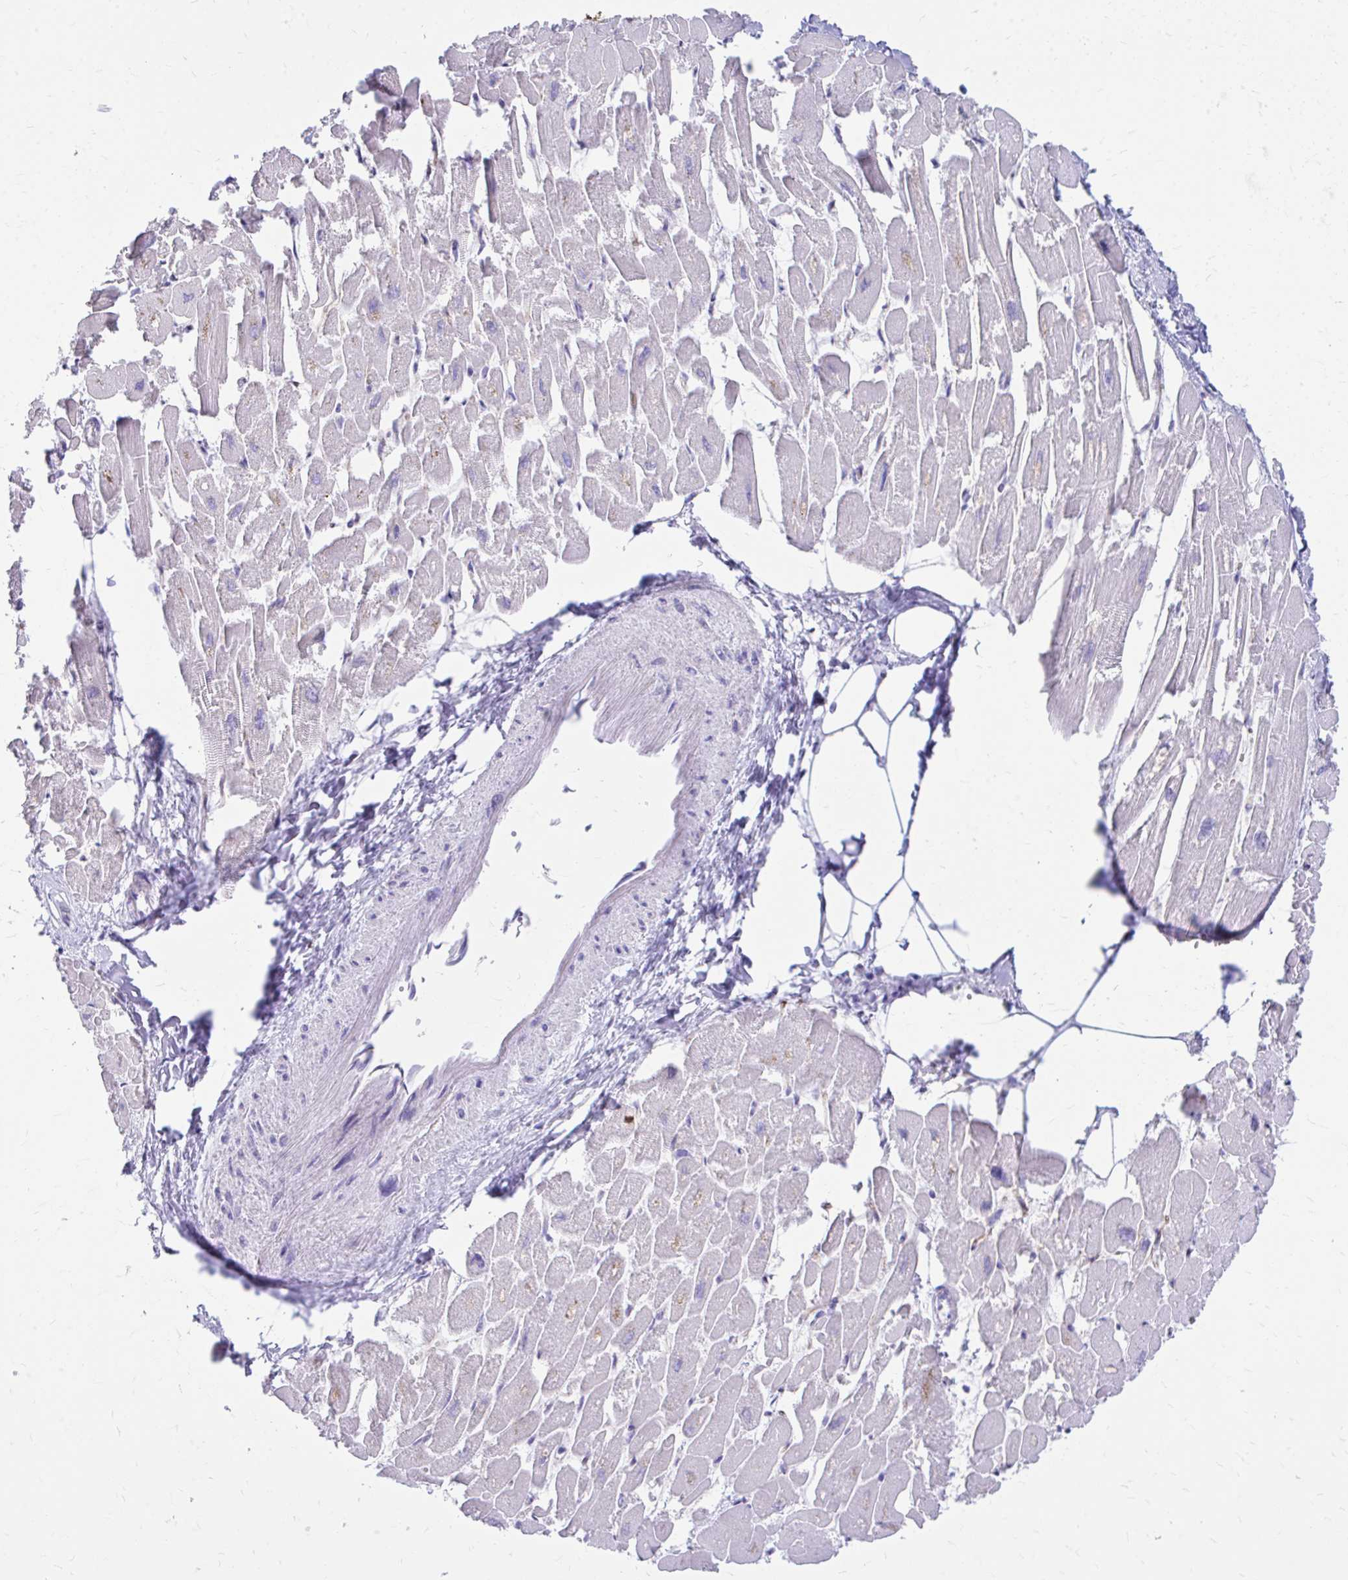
{"staining": {"intensity": "negative", "quantity": "none", "location": "none"}, "tissue": "heart muscle", "cell_type": "Cardiomyocytes", "image_type": "normal", "snomed": [{"axis": "morphology", "description": "Normal tissue, NOS"}, {"axis": "topography", "description": "Heart"}], "caption": "This is an immunohistochemistry image of benign human heart muscle. There is no positivity in cardiomyocytes.", "gene": "ENSG00000285953", "patient": {"sex": "male", "age": 54}}